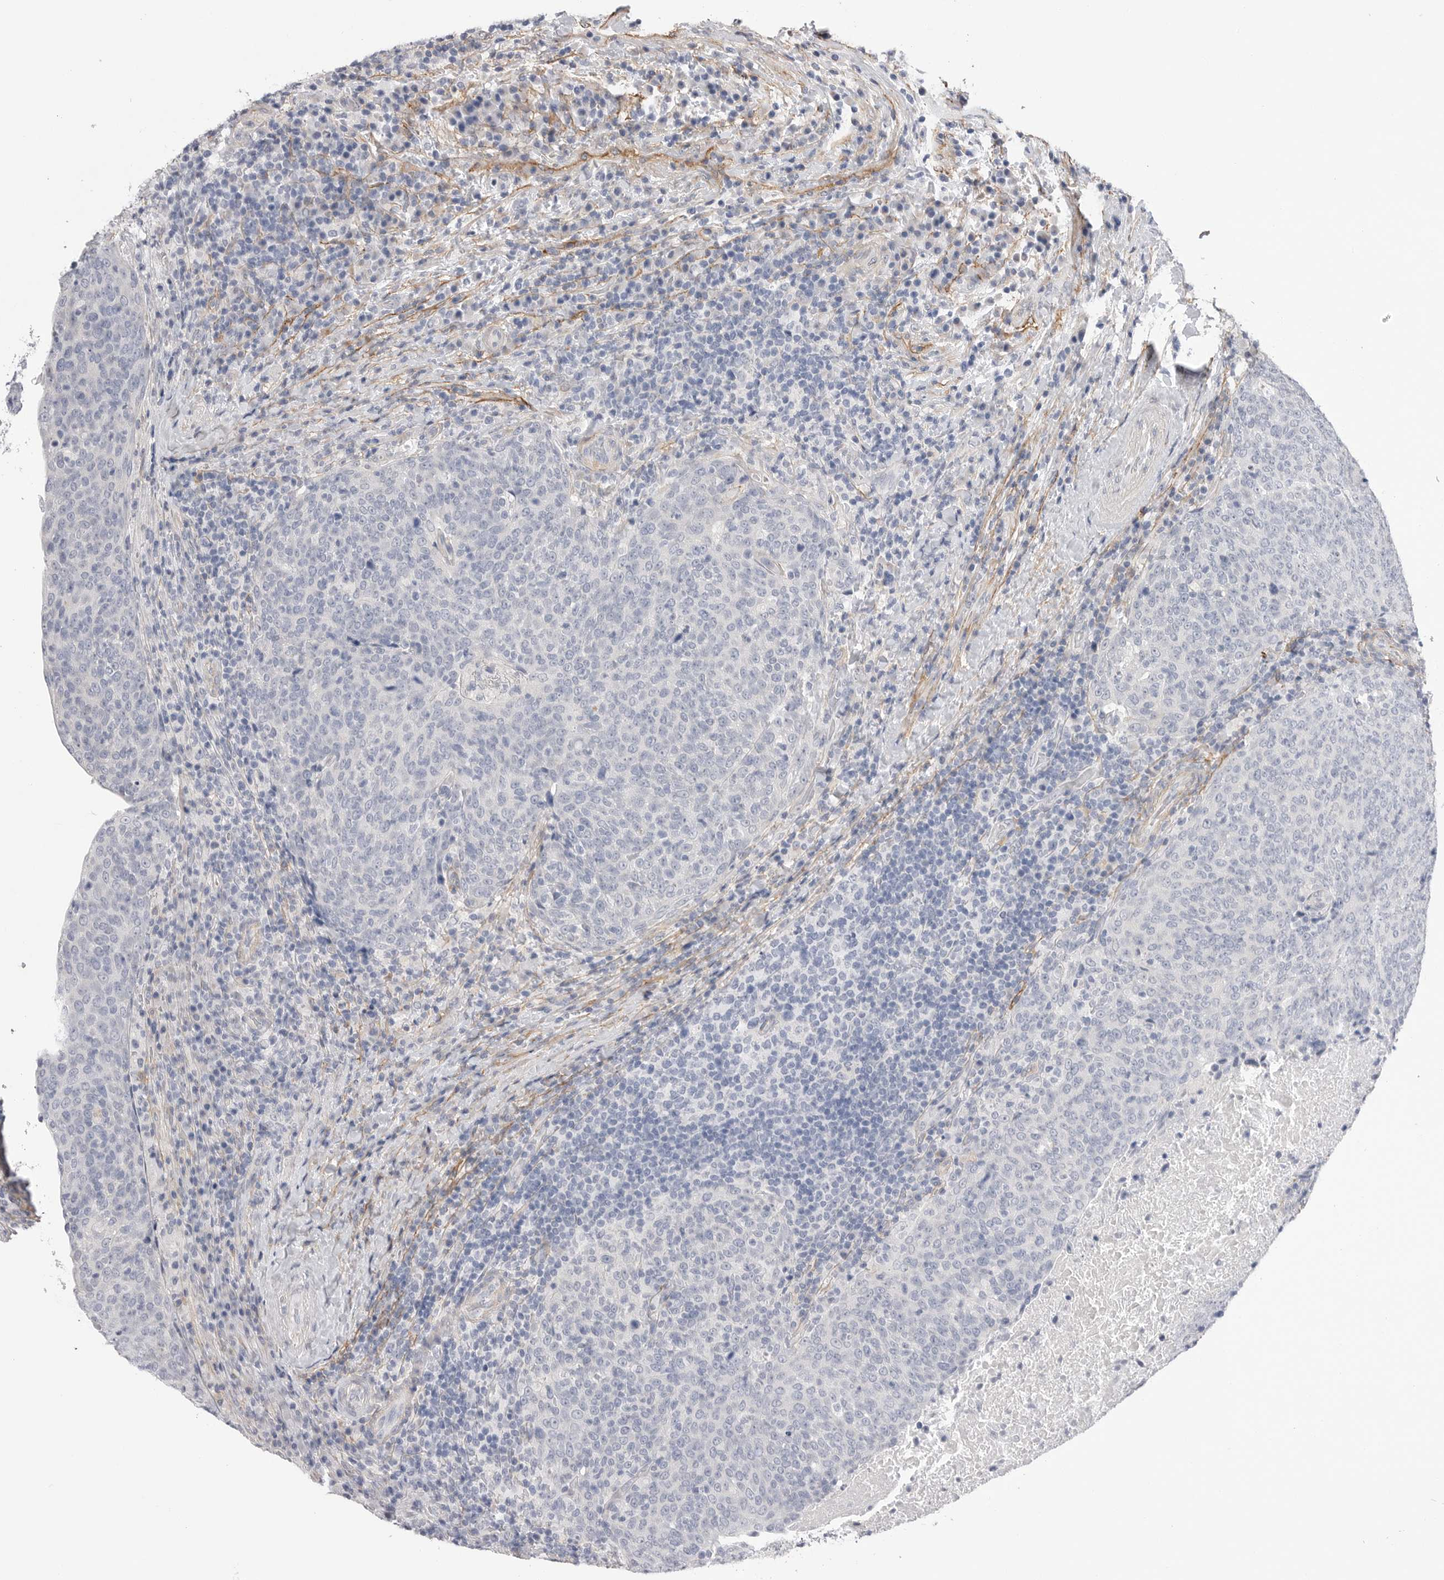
{"staining": {"intensity": "negative", "quantity": "none", "location": "none"}, "tissue": "head and neck cancer", "cell_type": "Tumor cells", "image_type": "cancer", "snomed": [{"axis": "morphology", "description": "Squamous cell carcinoma, NOS"}, {"axis": "morphology", "description": "Squamous cell carcinoma, metastatic, NOS"}, {"axis": "topography", "description": "Lymph node"}, {"axis": "topography", "description": "Head-Neck"}], "caption": "Immunohistochemistry image of neoplastic tissue: head and neck cancer (squamous cell carcinoma) stained with DAB (3,3'-diaminobenzidine) displays no significant protein positivity in tumor cells.", "gene": "AKAP12", "patient": {"sex": "male", "age": 62}}